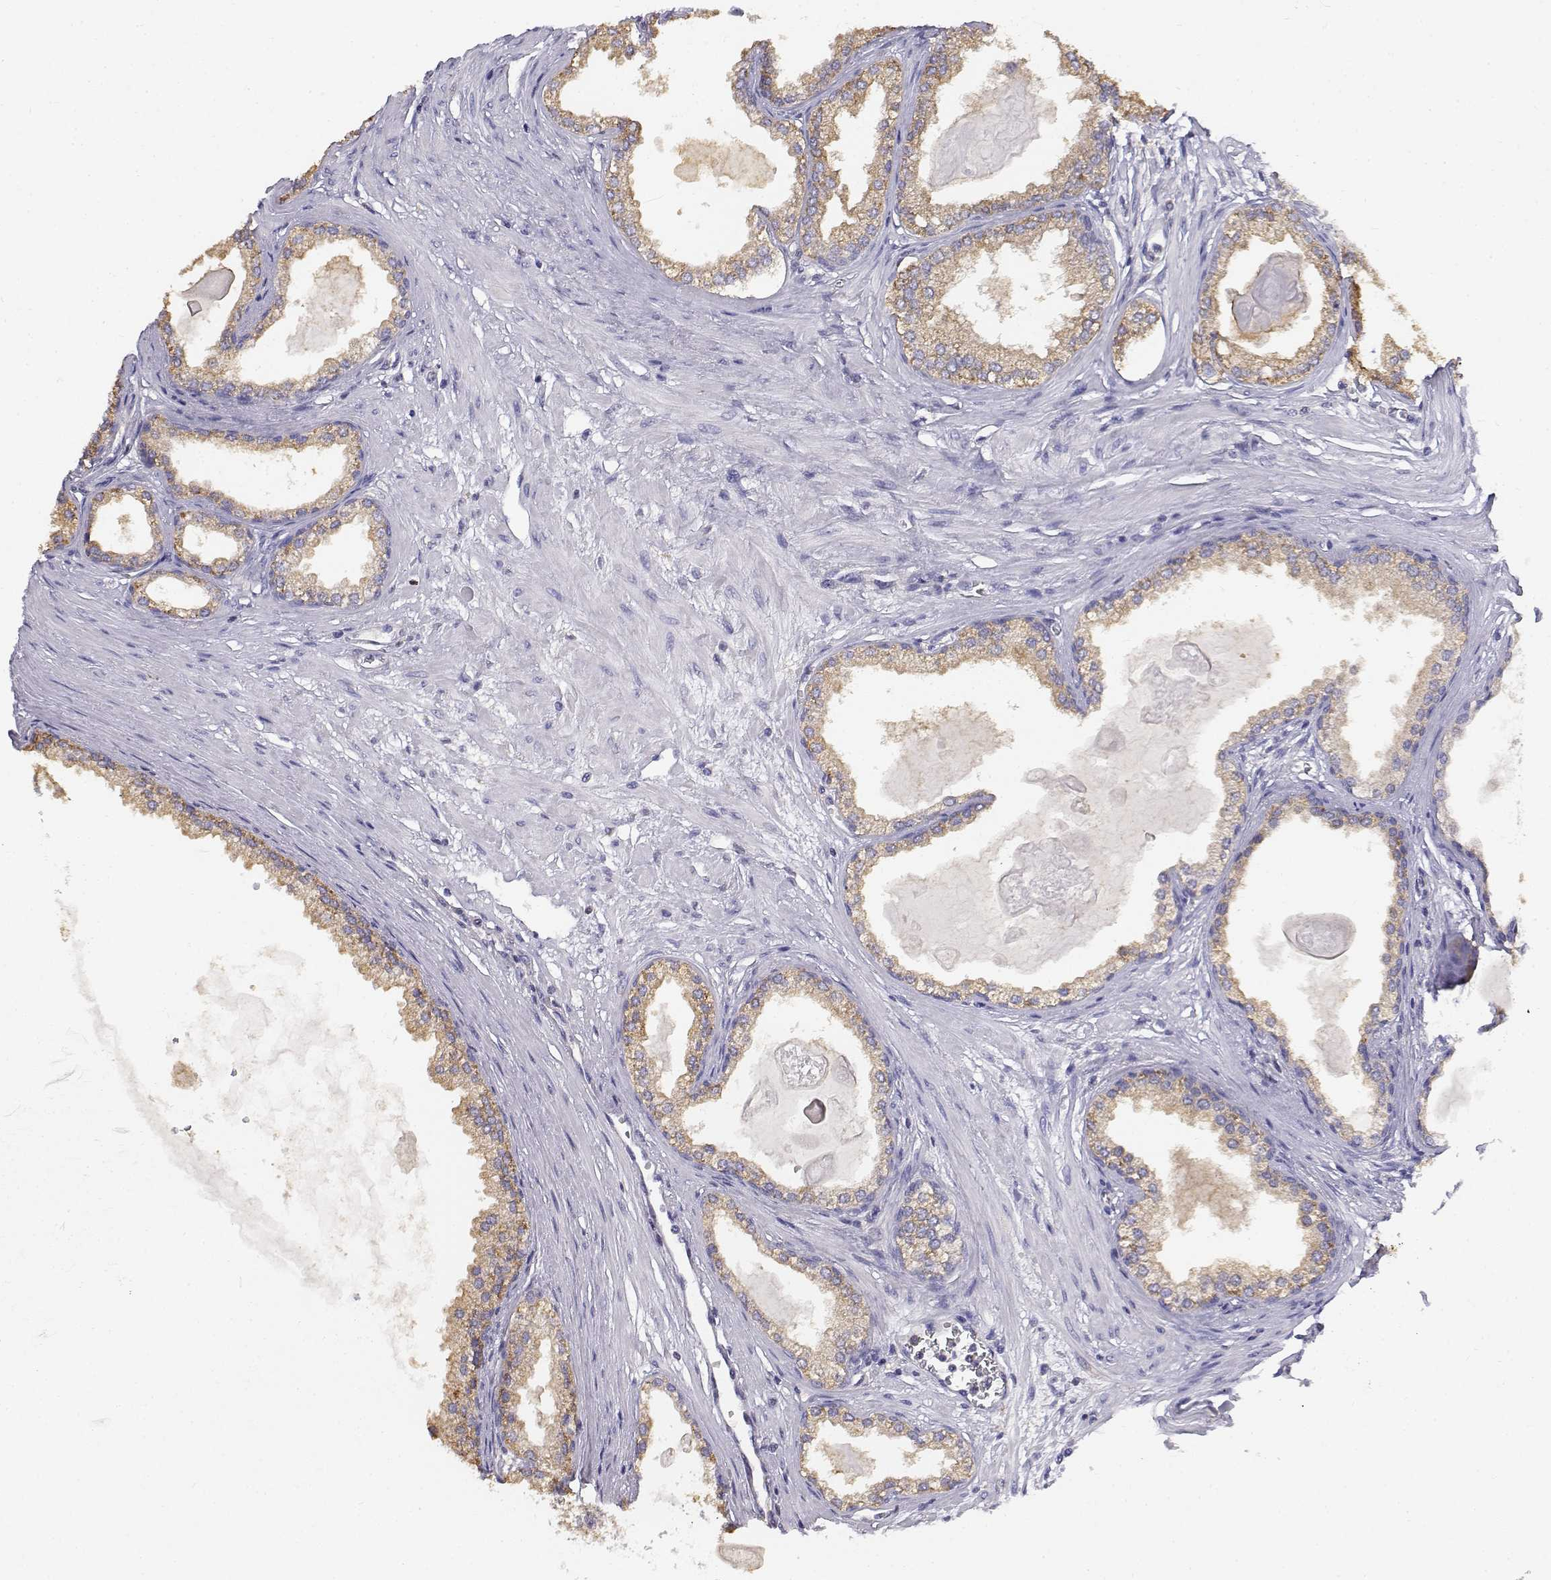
{"staining": {"intensity": "weak", "quantity": ">75%", "location": "cytoplasmic/membranous"}, "tissue": "prostate cancer", "cell_type": "Tumor cells", "image_type": "cancer", "snomed": [{"axis": "morphology", "description": "Normal tissue, NOS"}, {"axis": "morphology", "description": "Adenocarcinoma, High grade"}, {"axis": "topography", "description": "Prostate"}], "caption": "High-power microscopy captured an immunohistochemistry (IHC) histopathology image of prostate cancer, revealing weak cytoplasmic/membranous expression in approximately >75% of tumor cells. (Brightfield microscopy of DAB IHC at high magnification).", "gene": "ADA", "patient": {"sex": "male", "age": 83}}